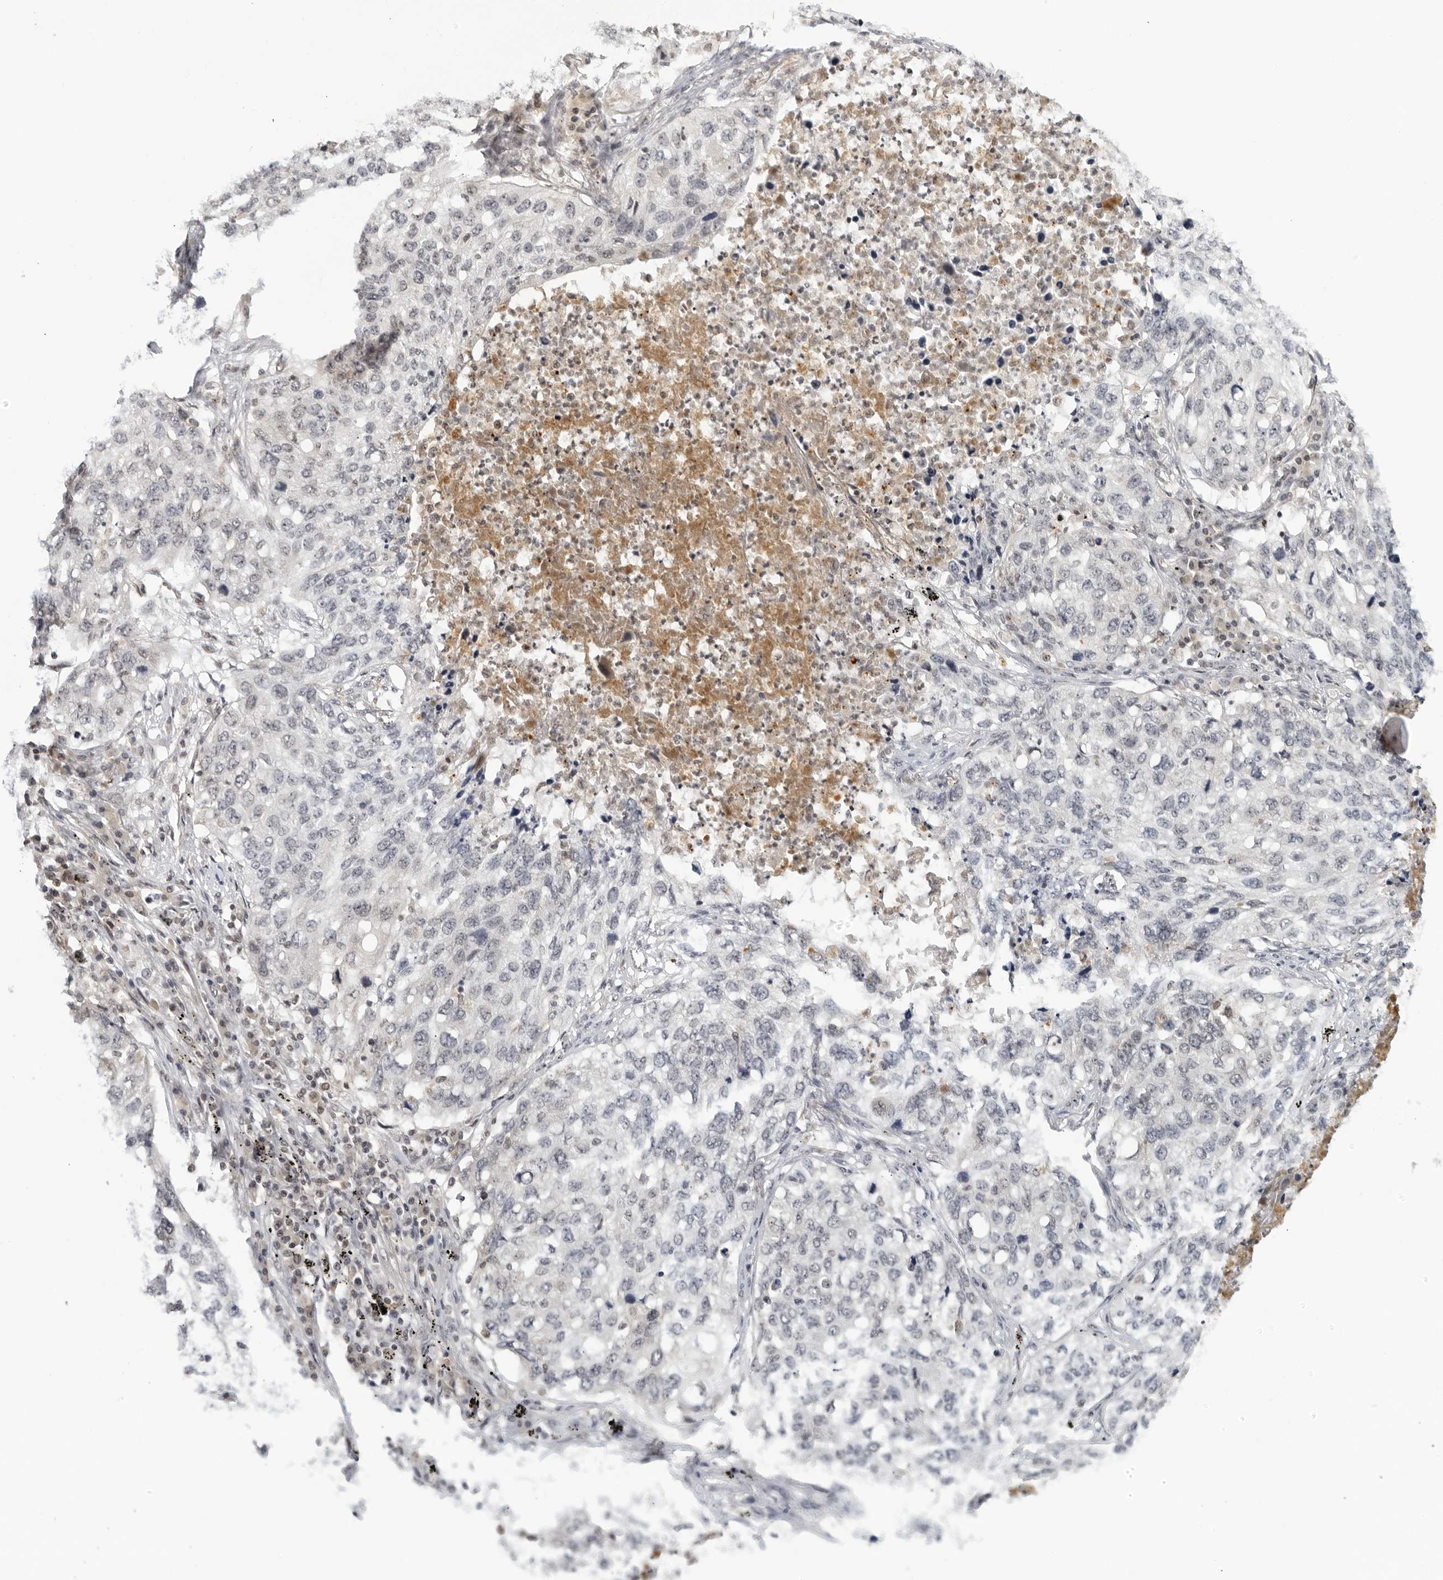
{"staining": {"intensity": "negative", "quantity": "none", "location": "none"}, "tissue": "lung cancer", "cell_type": "Tumor cells", "image_type": "cancer", "snomed": [{"axis": "morphology", "description": "Squamous cell carcinoma, NOS"}, {"axis": "topography", "description": "Lung"}], "caption": "Lung cancer (squamous cell carcinoma) was stained to show a protein in brown. There is no significant expression in tumor cells.", "gene": "CC2D1B", "patient": {"sex": "female", "age": 63}}